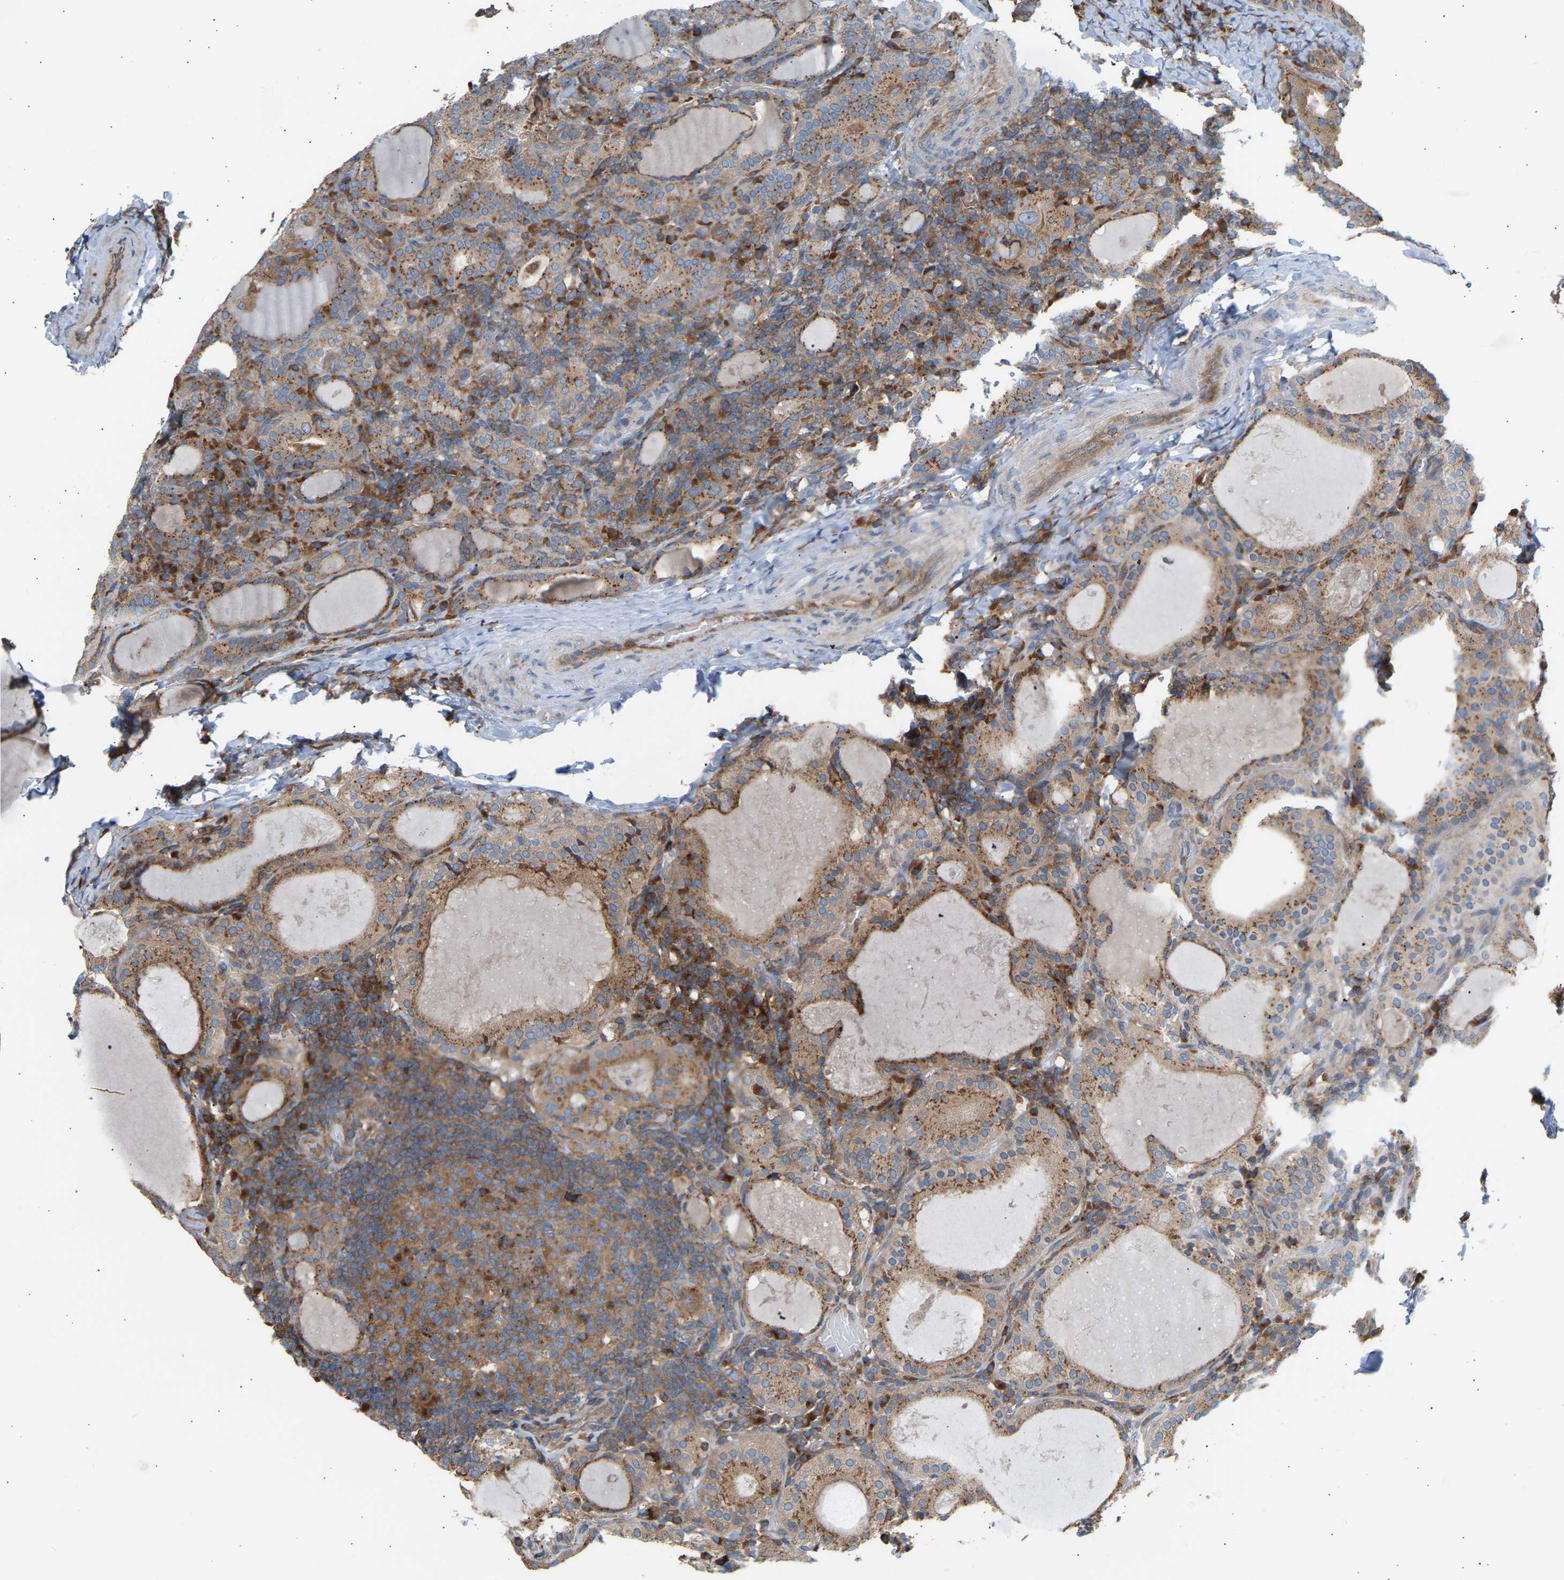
{"staining": {"intensity": "moderate", "quantity": ">75%", "location": "cytoplasmic/membranous"}, "tissue": "thyroid cancer", "cell_type": "Tumor cells", "image_type": "cancer", "snomed": [{"axis": "morphology", "description": "Papillary adenocarcinoma, NOS"}, {"axis": "topography", "description": "Thyroid gland"}], "caption": "Tumor cells demonstrate medium levels of moderate cytoplasmic/membranous staining in approximately >75% of cells in human thyroid cancer.", "gene": "GCN1", "patient": {"sex": "female", "age": 42}}